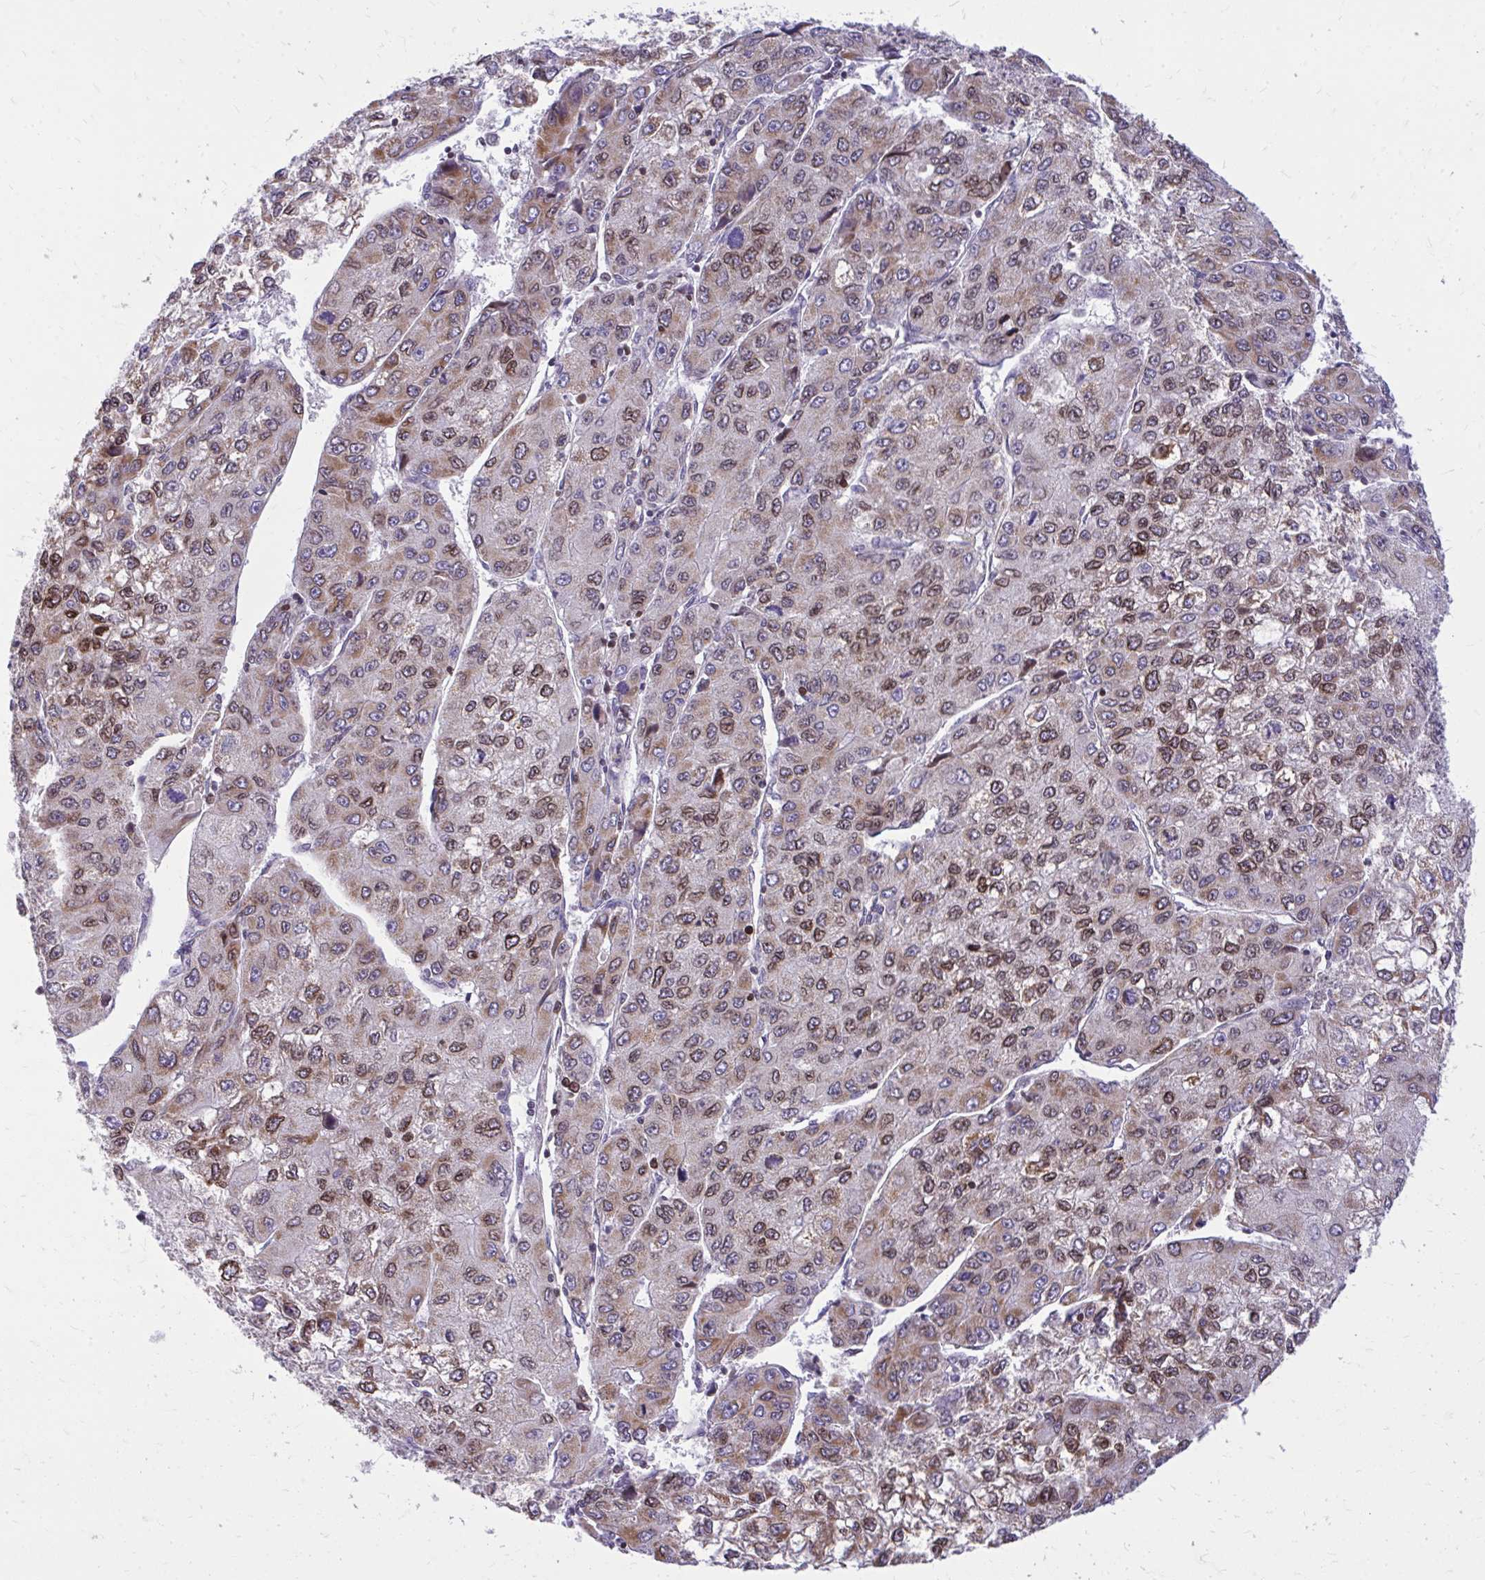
{"staining": {"intensity": "moderate", "quantity": ">75%", "location": "cytoplasmic/membranous,nuclear"}, "tissue": "liver cancer", "cell_type": "Tumor cells", "image_type": "cancer", "snomed": [{"axis": "morphology", "description": "Carcinoma, Hepatocellular, NOS"}, {"axis": "topography", "description": "Liver"}], "caption": "About >75% of tumor cells in human liver hepatocellular carcinoma demonstrate moderate cytoplasmic/membranous and nuclear protein expression as visualized by brown immunohistochemical staining.", "gene": "RPS6KA2", "patient": {"sex": "female", "age": 66}}